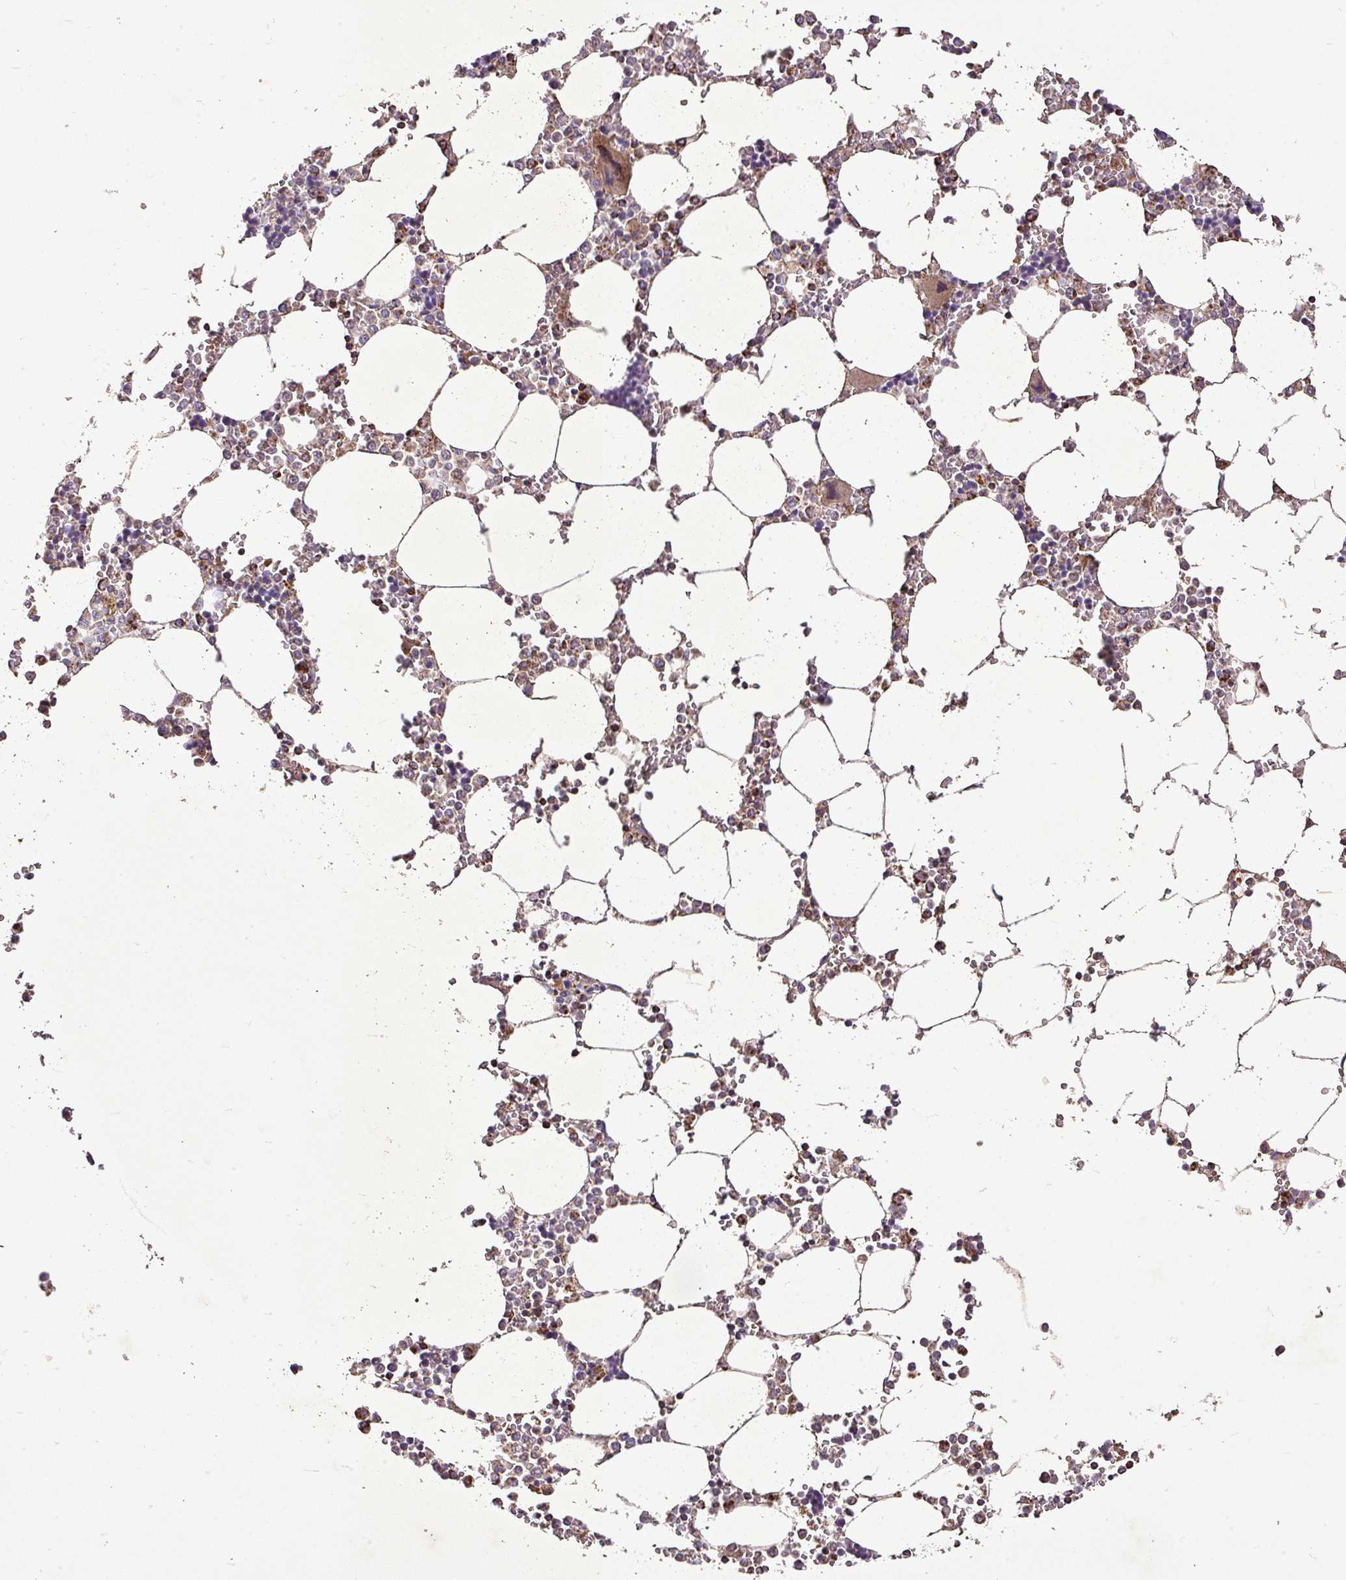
{"staining": {"intensity": "moderate", "quantity": "25%-75%", "location": "cytoplasmic/membranous"}, "tissue": "bone marrow", "cell_type": "Hematopoietic cells", "image_type": "normal", "snomed": [{"axis": "morphology", "description": "Normal tissue, NOS"}, {"axis": "topography", "description": "Bone marrow"}], "caption": "Immunohistochemistry micrograph of unremarkable bone marrow: human bone marrow stained using immunohistochemistry (IHC) shows medium levels of moderate protein expression localized specifically in the cytoplasmic/membranous of hematopoietic cells, appearing as a cytoplasmic/membranous brown color.", "gene": "AGK", "patient": {"sex": "male", "age": 64}}